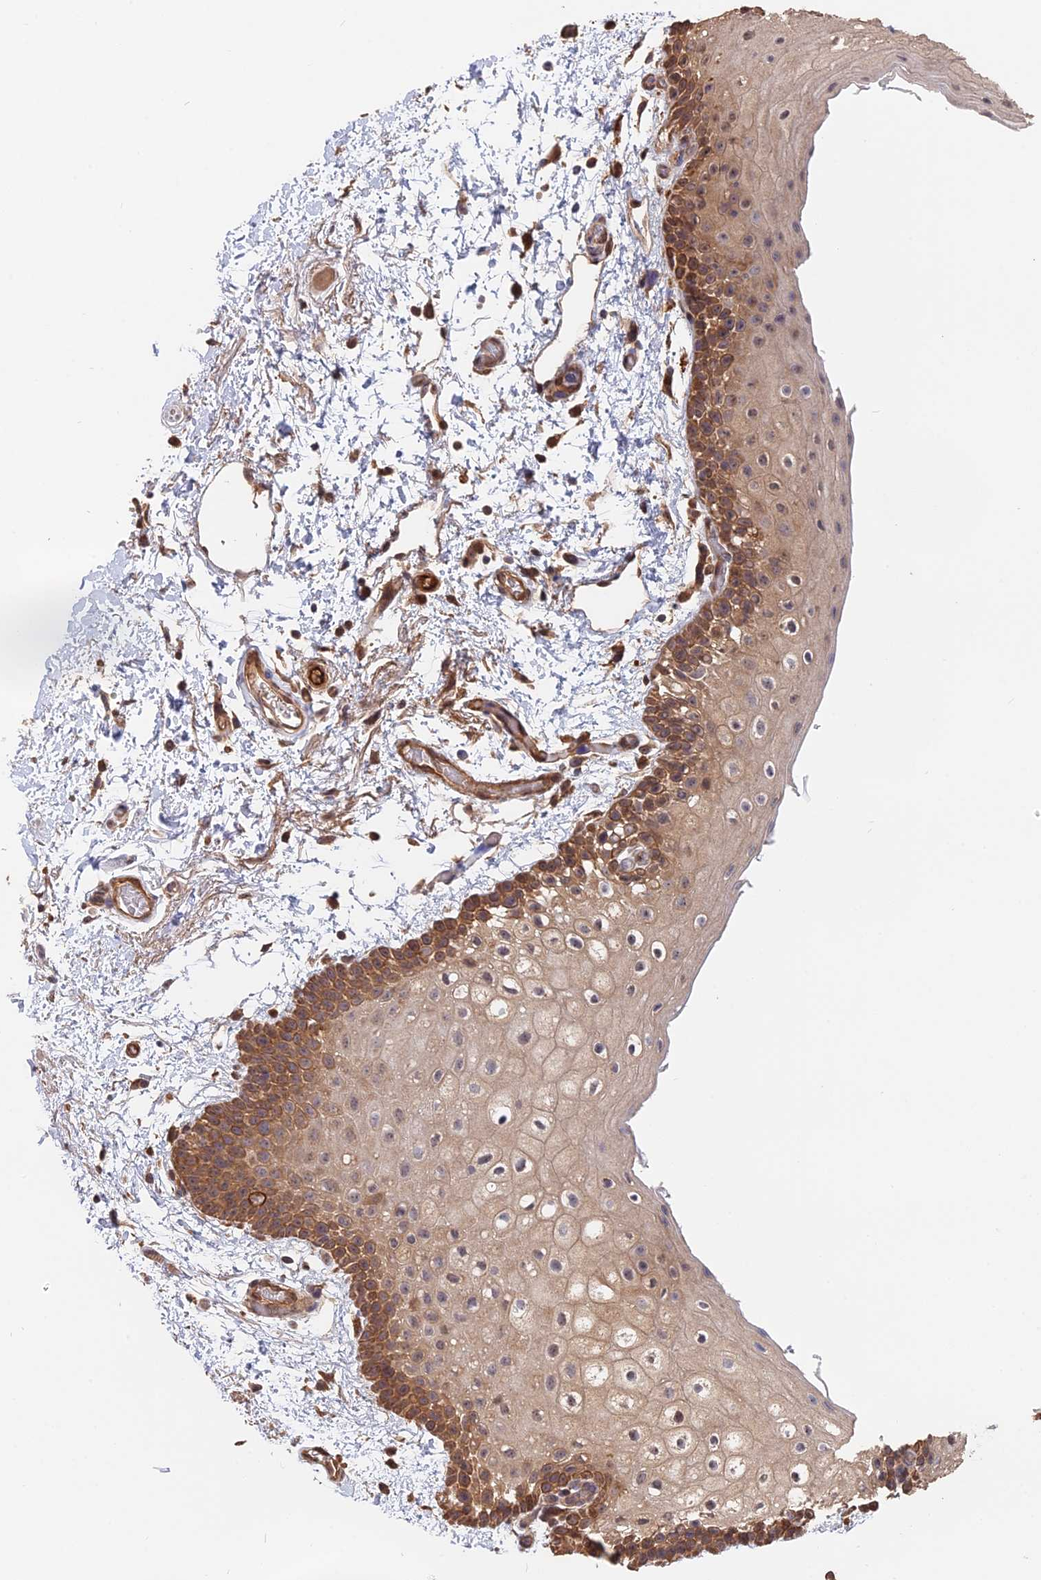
{"staining": {"intensity": "moderate", "quantity": "<25%", "location": "cytoplasmic/membranous"}, "tissue": "oral mucosa", "cell_type": "Squamous epithelial cells", "image_type": "normal", "snomed": [{"axis": "morphology", "description": "Normal tissue, NOS"}, {"axis": "topography", "description": "Oral tissue"}], "caption": "Squamous epithelial cells show low levels of moderate cytoplasmic/membranous expression in about <25% of cells in benign oral mucosa. The staining was performed using DAB (3,3'-diaminobenzidine) to visualize the protein expression in brown, while the nuclei were stained in blue with hematoxylin (Magnification: 20x).", "gene": "SAC3D1", "patient": {"sex": "male", "age": 62}}